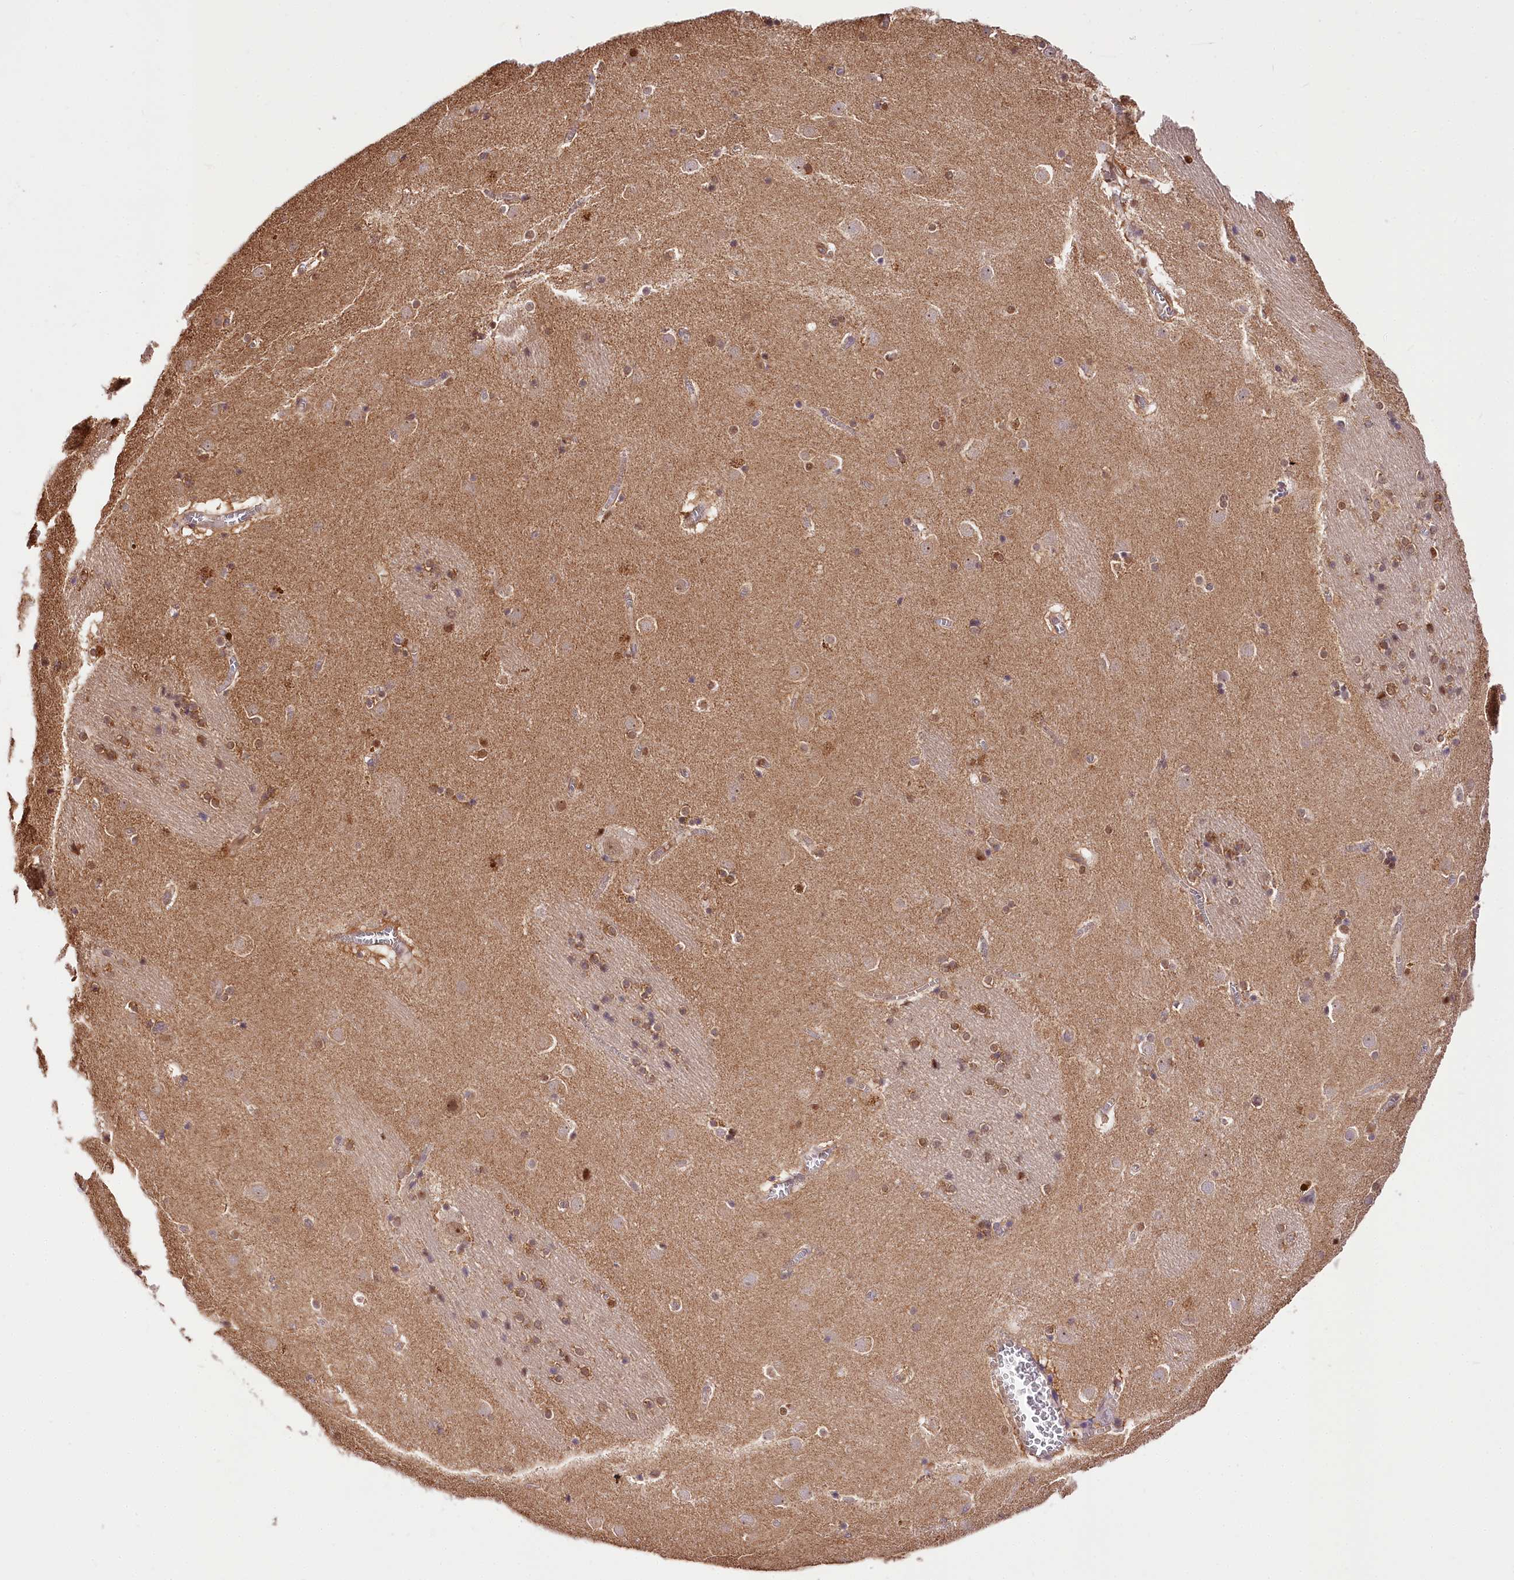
{"staining": {"intensity": "moderate", "quantity": "25%-75%", "location": "cytoplasmic/membranous,nuclear"}, "tissue": "caudate", "cell_type": "Glial cells", "image_type": "normal", "snomed": [{"axis": "morphology", "description": "Normal tissue, NOS"}, {"axis": "topography", "description": "Lateral ventricle wall"}], "caption": "Moderate cytoplasmic/membranous,nuclear protein staining is identified in approximately 25%-75% of glial cells in caudate.", "gene": "GNL3L", "patient": {"sex": "male", "age": 70}}